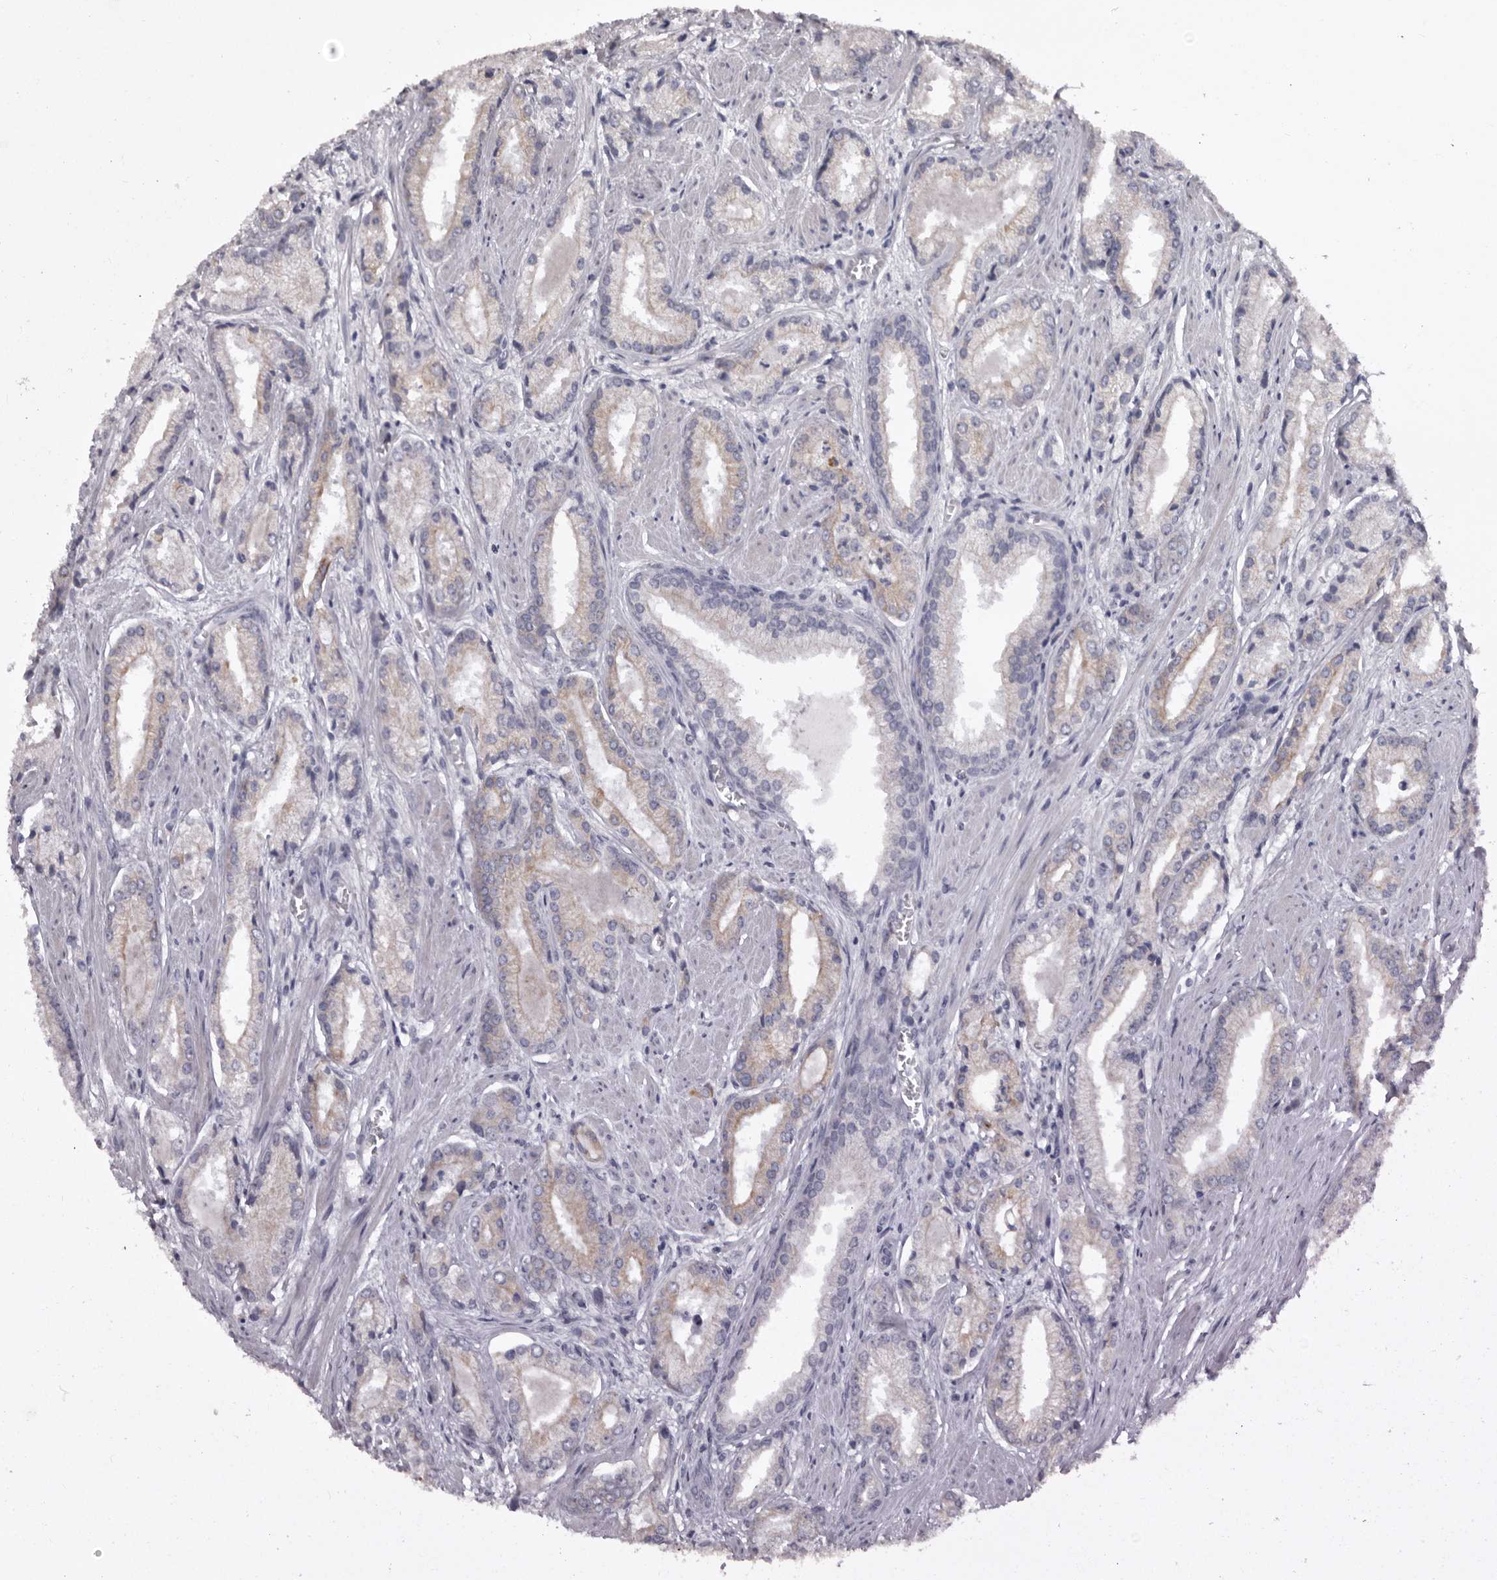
{"staining": {"intensity": "weak", "quantity": "<25%", "location": "cytoplasmic/membranous"}, "tissue": "prostate cancer", "cell_type": "Tumor cells", "image_type": "cancer", "snomed": [{"axis": "morphology", "description": "Adenocarcinoma, Low grade"}, {"axis": "topography", "description": "Prostate"}], "caption": "A photomicrograph of human prostate cancer (adenocarcinoma (low-grade)) is negative for staining in tumor cells.", "gene": "LPAR6", "patient": {"sex": "male", "age": 54}}